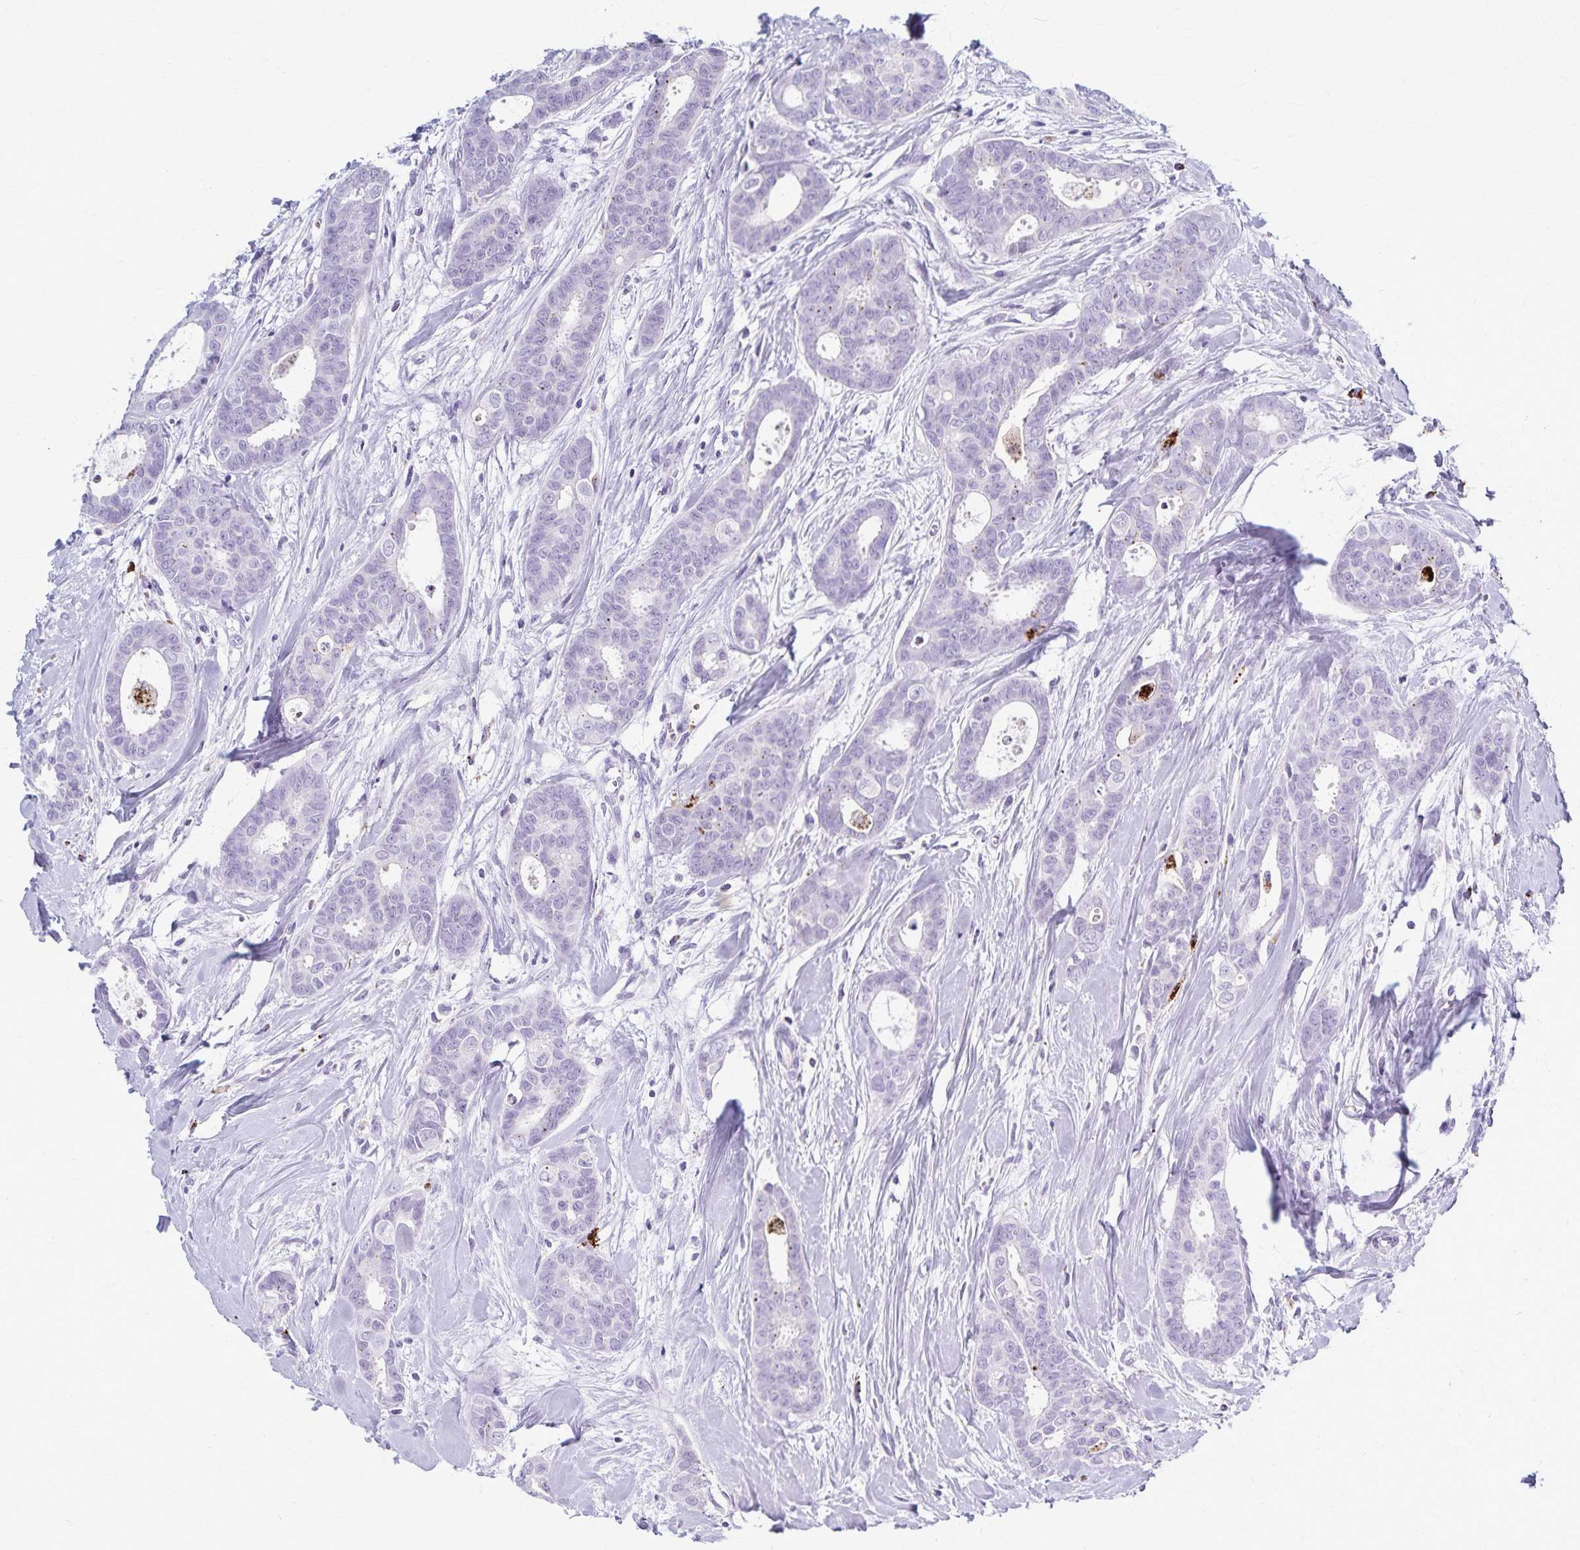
{"staining": {"intensity": "negative", "quantity": "none", "location": "none"}, "tissue": "breast cancer", "cell_type": "Tumor cells", "image_type": "cancer", "snomed": [{"axis": "morphology", "description": "Duct carcinoma"}, {"axis": "topography", "description": "Breast"}], "caption": "Immunohistochemistry (IHC) of human breast cancer (invasive ductal carcinoma) displays no staining in tumor cells.", "gene": "TMEM60", "patient": {"sex": "female", "age": 45}}